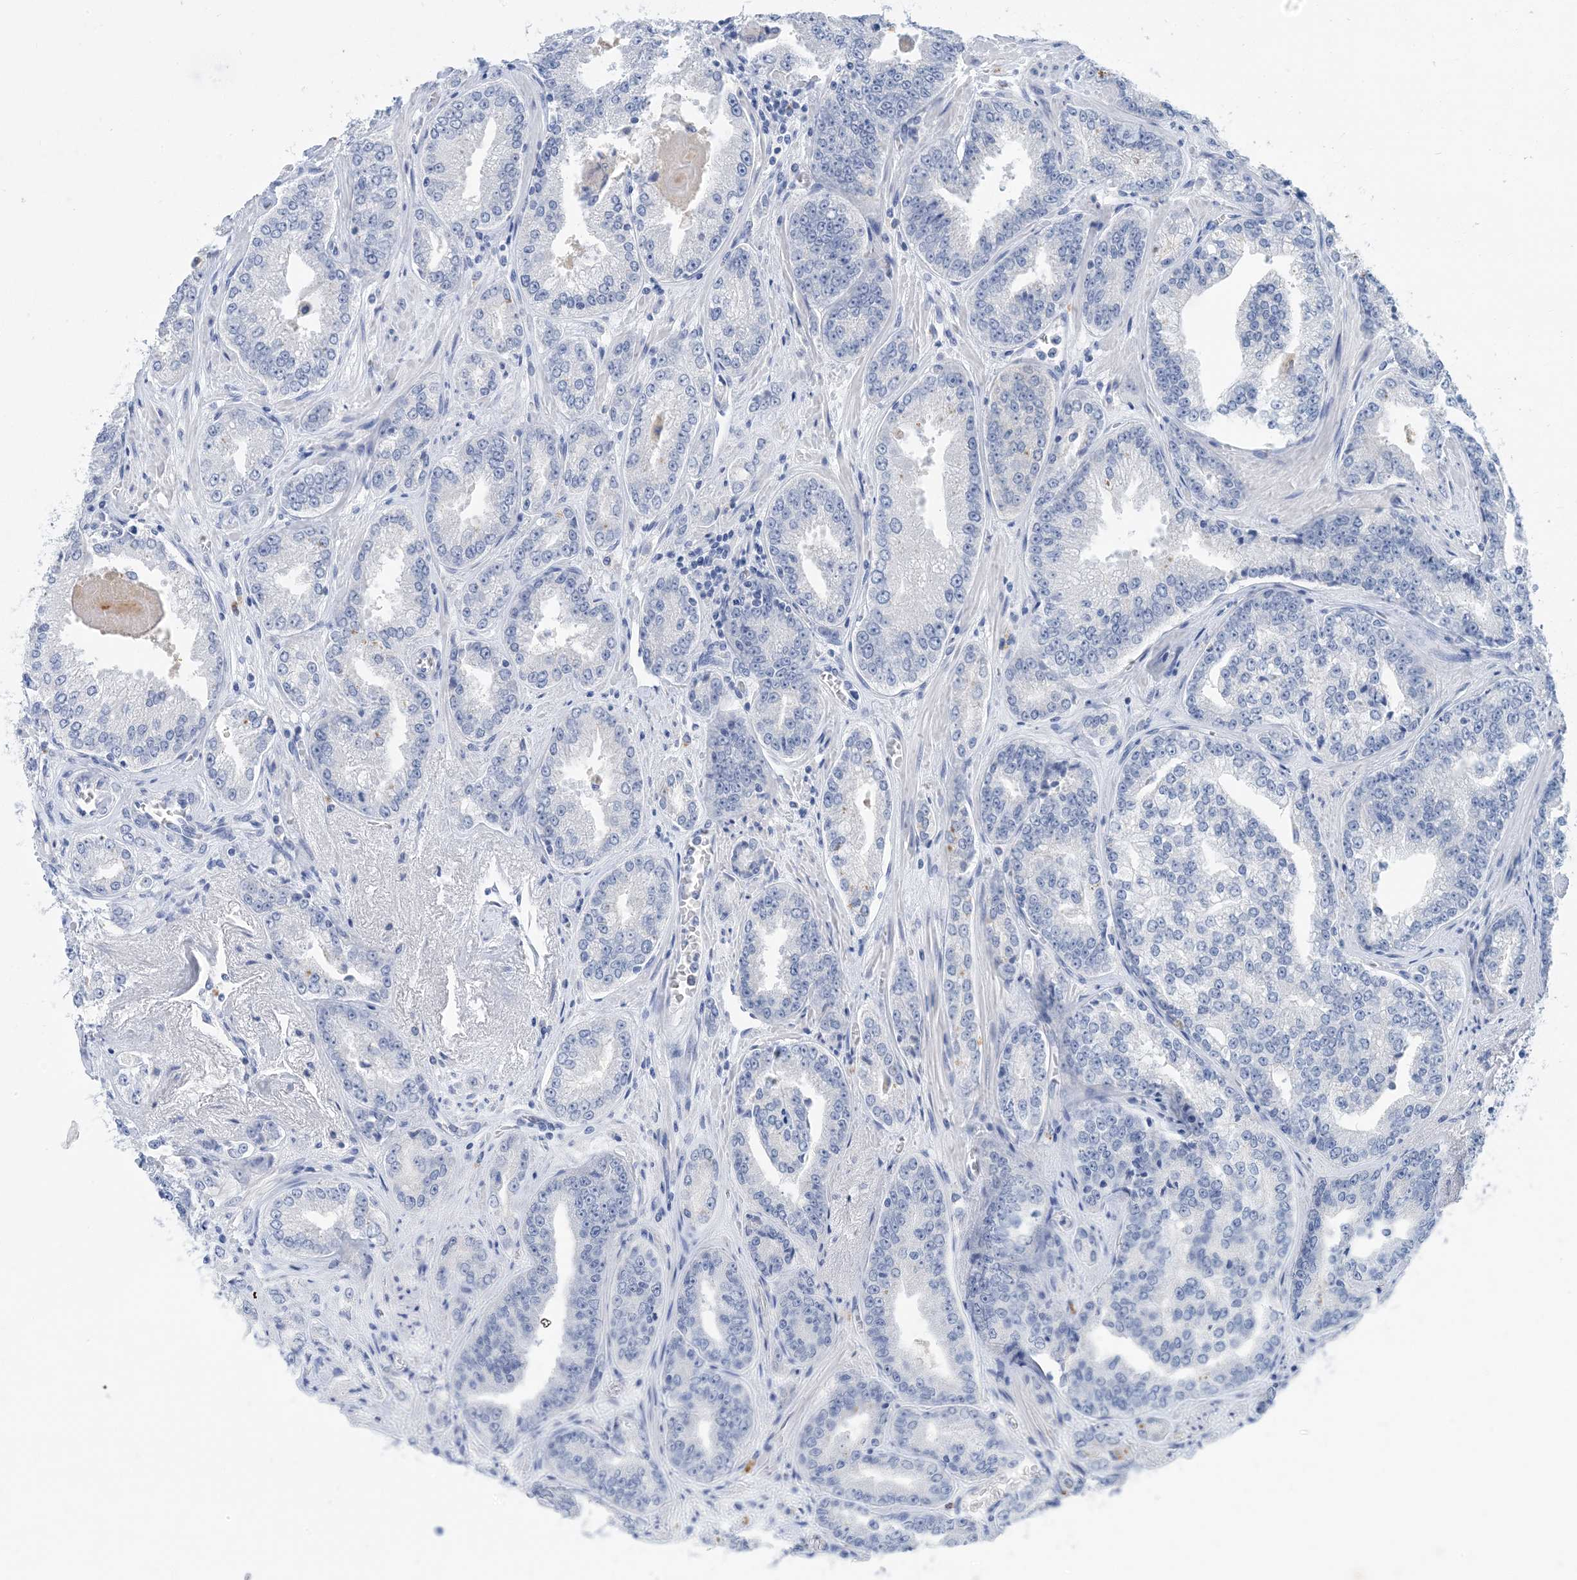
{"staining": {"intensity": "negative", "quantity": "none", "location": "none"}, "tissue": "prostate cancer", "cell_type": "Tumor cells", "image_type": "cancer", "snomed": [{"axis": "morphology", "description": "Adenocarcinoma, High grade"}, {"axis": "topography", "description": "Prostate"}], "caption": "Immunohistochemistry of prostate cancer (adenocarcinoma (high-grade)) reveals no positivity in tumor cells. Nuclei are stained in blue.", "gene": "SH3YL1", "patient": {"sex": "male", "age": 71}}